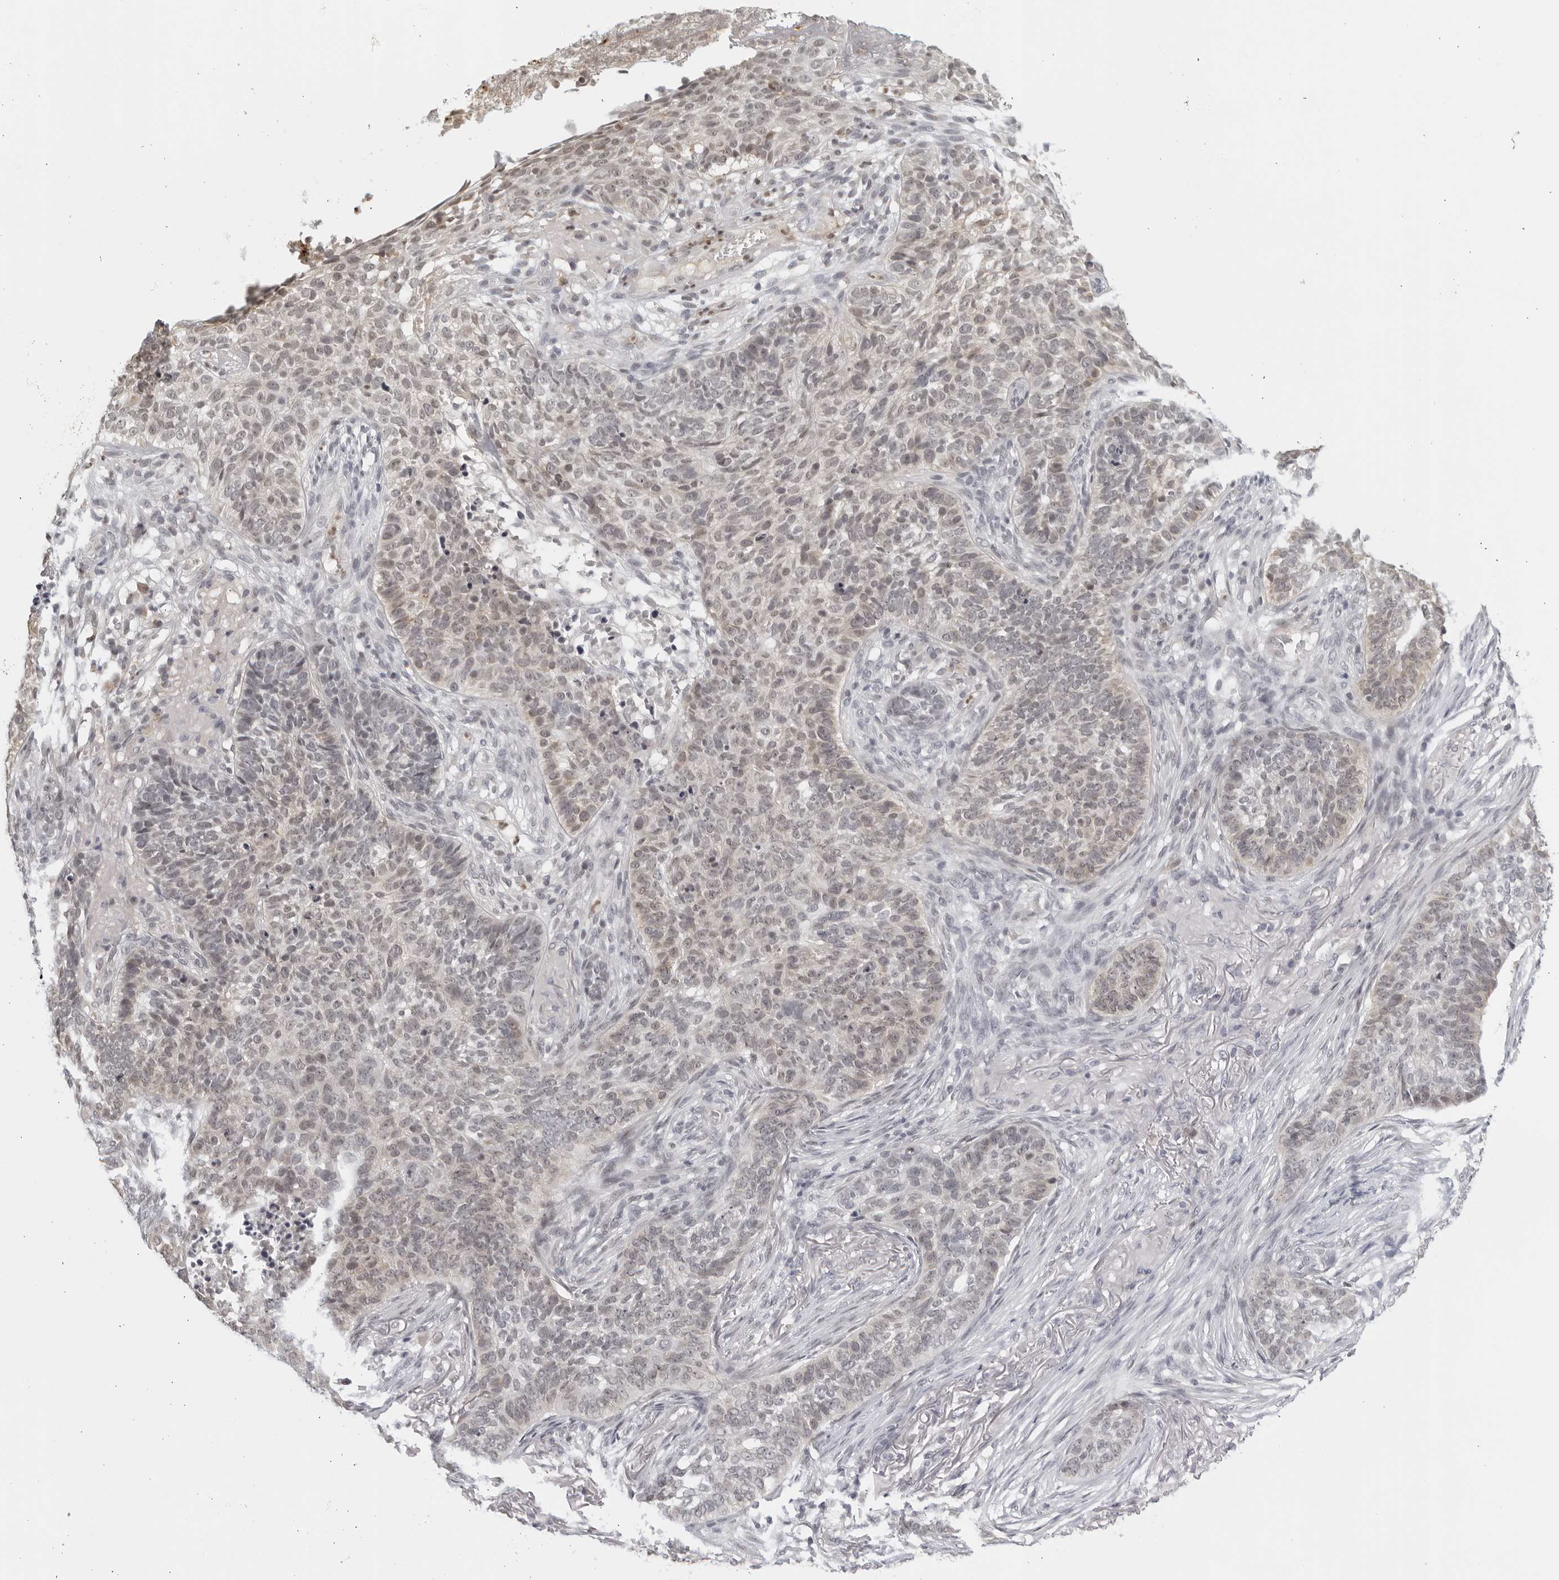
{"staining": {"intensity": "weak", "quantity": "<25%", "location": "nuclear"}, "tissue": "skin cancer", "cell_type": "Tumor cells", "image_type": "cancer", "snomed": [{"axis": "morphology", "description": "Basal cell carcinoma"}, {"axis": "topography", "description": "Skin"}], "caption": "Skin cancer (basal cell carcinoma) was stained to show a protein in brown. There is no significant expression in tumor cells. (DAB IHC visualized using brightfield microscopy, high magnification).", "gene": "RAB11FIP3", "patient": {"sex": "male", "age": 85}}